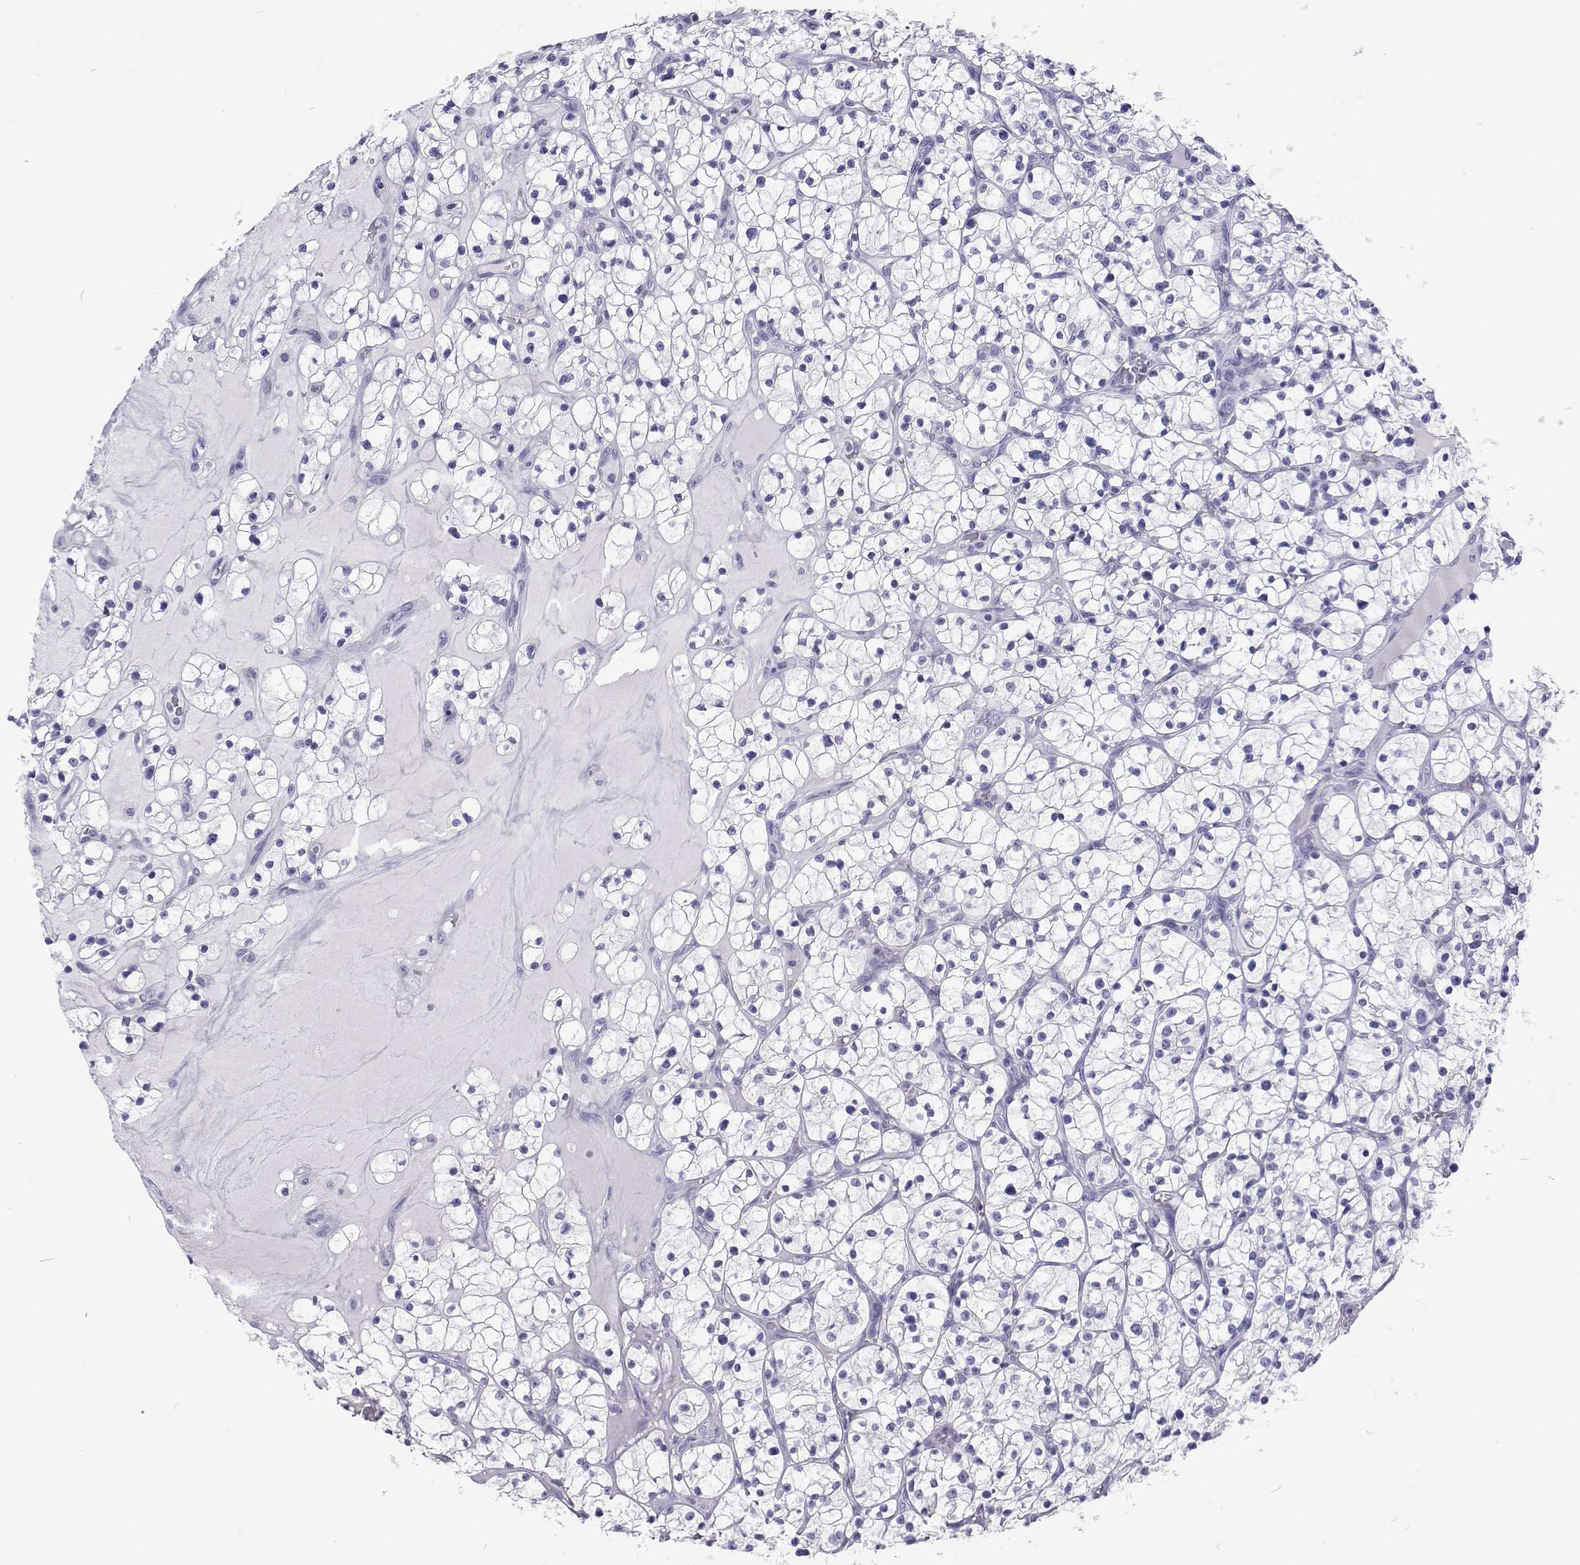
{"staining": {"intensity": "negative", "quantity": "none", "location": "none"}, "tissue": "renal cancer", "cell_type": "Tumor cells", "image_type": "cancer", "snomed": [{"axis": "morphology", "description": "Adenocarcinoma, NOS"}, {"axis": "topography", "description": "Kidney"}], "caption": "Immunohistochemical staining of adenocarcinoma (renal) displays no significant positivity in tumor cells.", "gene": "UMODL1", "patient": {"sex": "female", "age": 64}}